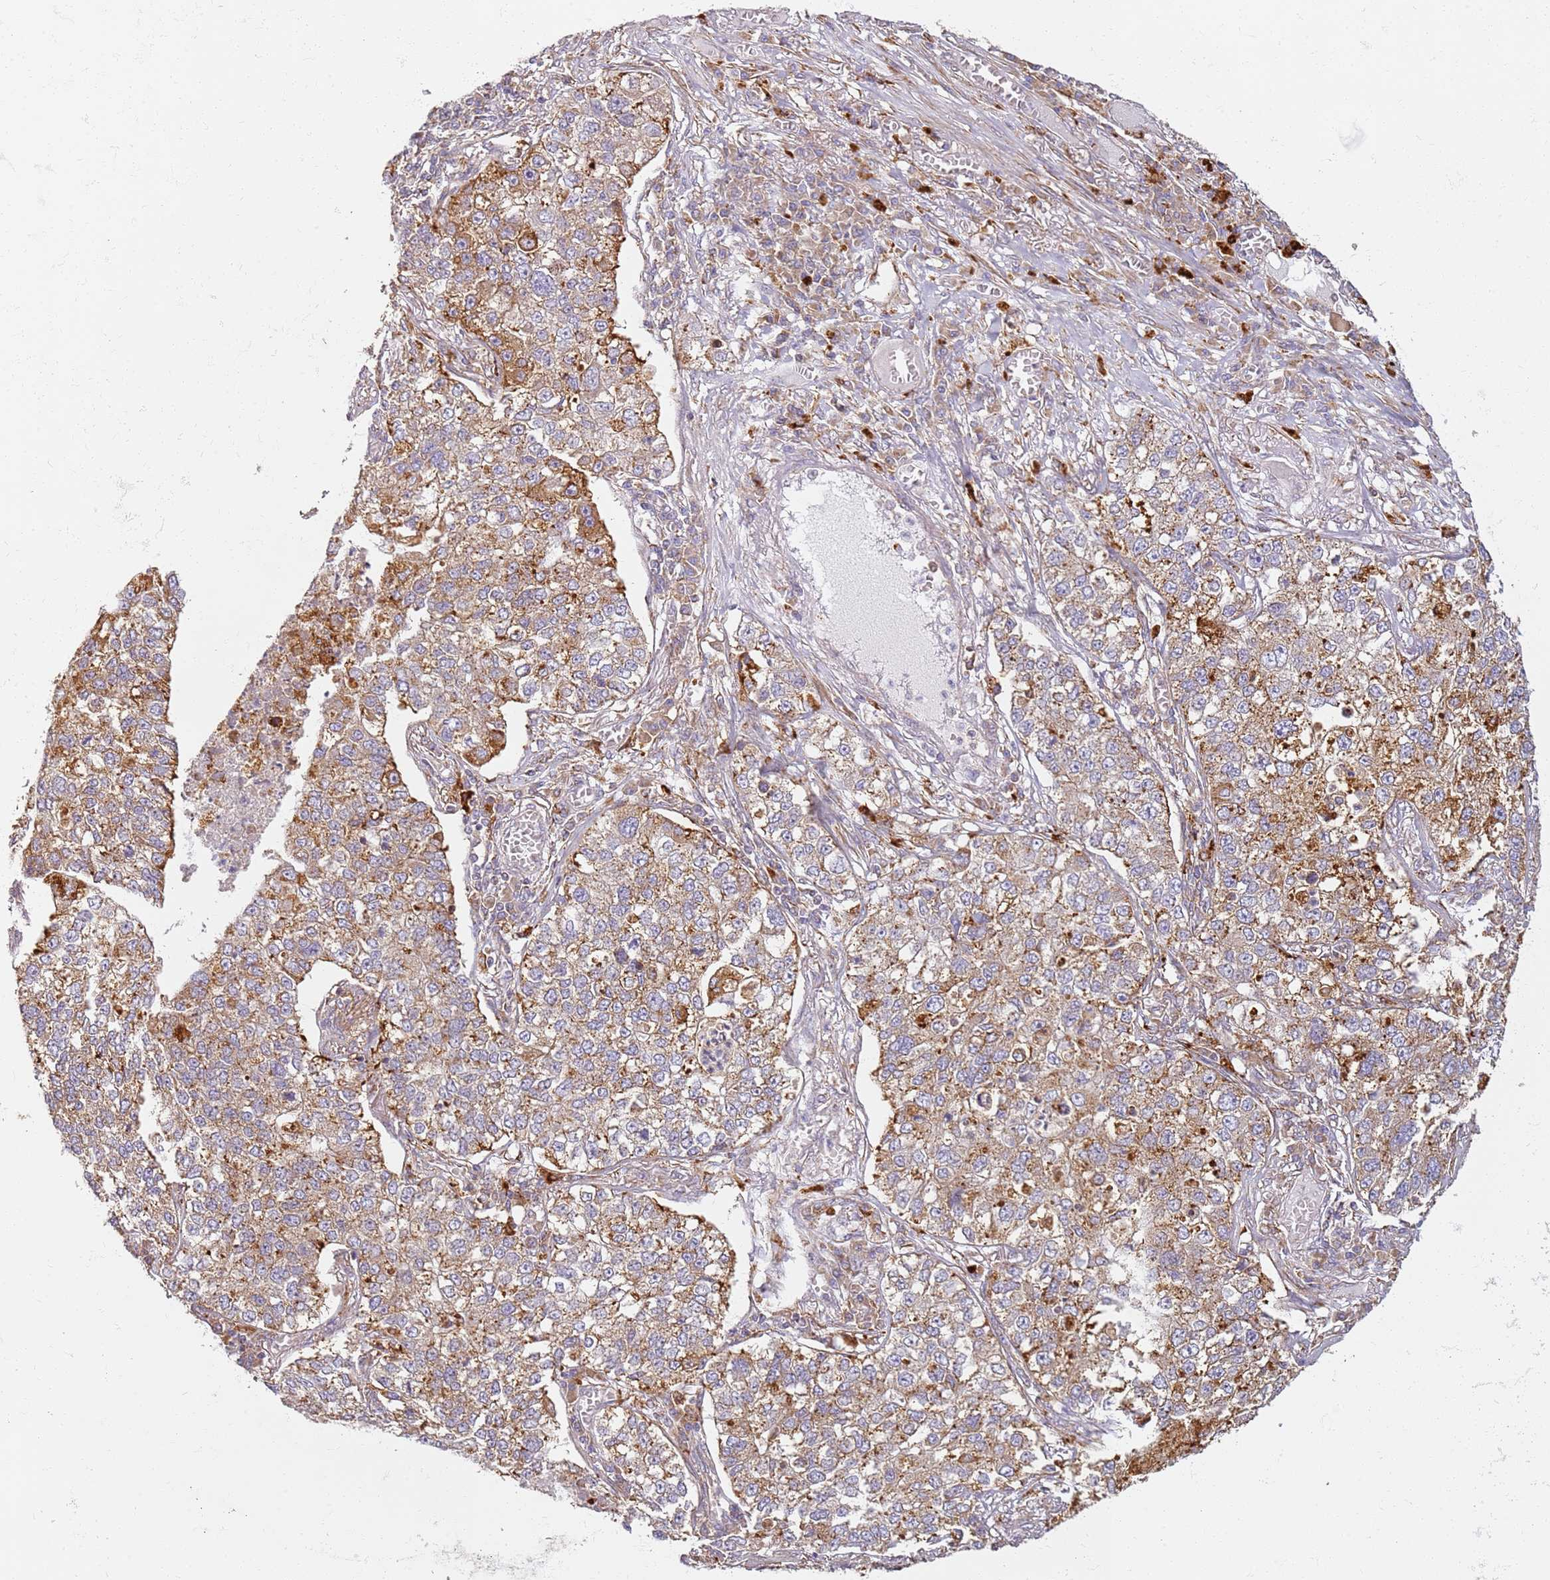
{"staining": {"intensity": "moderate", "quantity": ">75%", "location": "cytoplasmic/membranous"}, "tissue": "lung cancer", "cell_type": "Tumor cells", "image_type": "cancer", "snomed": [{"axis": "morphology", "description": "Adenocarcinoma, NOS"}, {"axis": "topography", "description": "Lung"}], "caption": "Immunohistochemistry histopathology image of adenocarcinoma (lung) stained for a protein (brown), which demonstrates medium levels of moderate cytoplasmic/membranous staining in approximately >75% of tumor cells.", "gene": "PROKR2", "patient": {"sex": "male", "age": 49}}